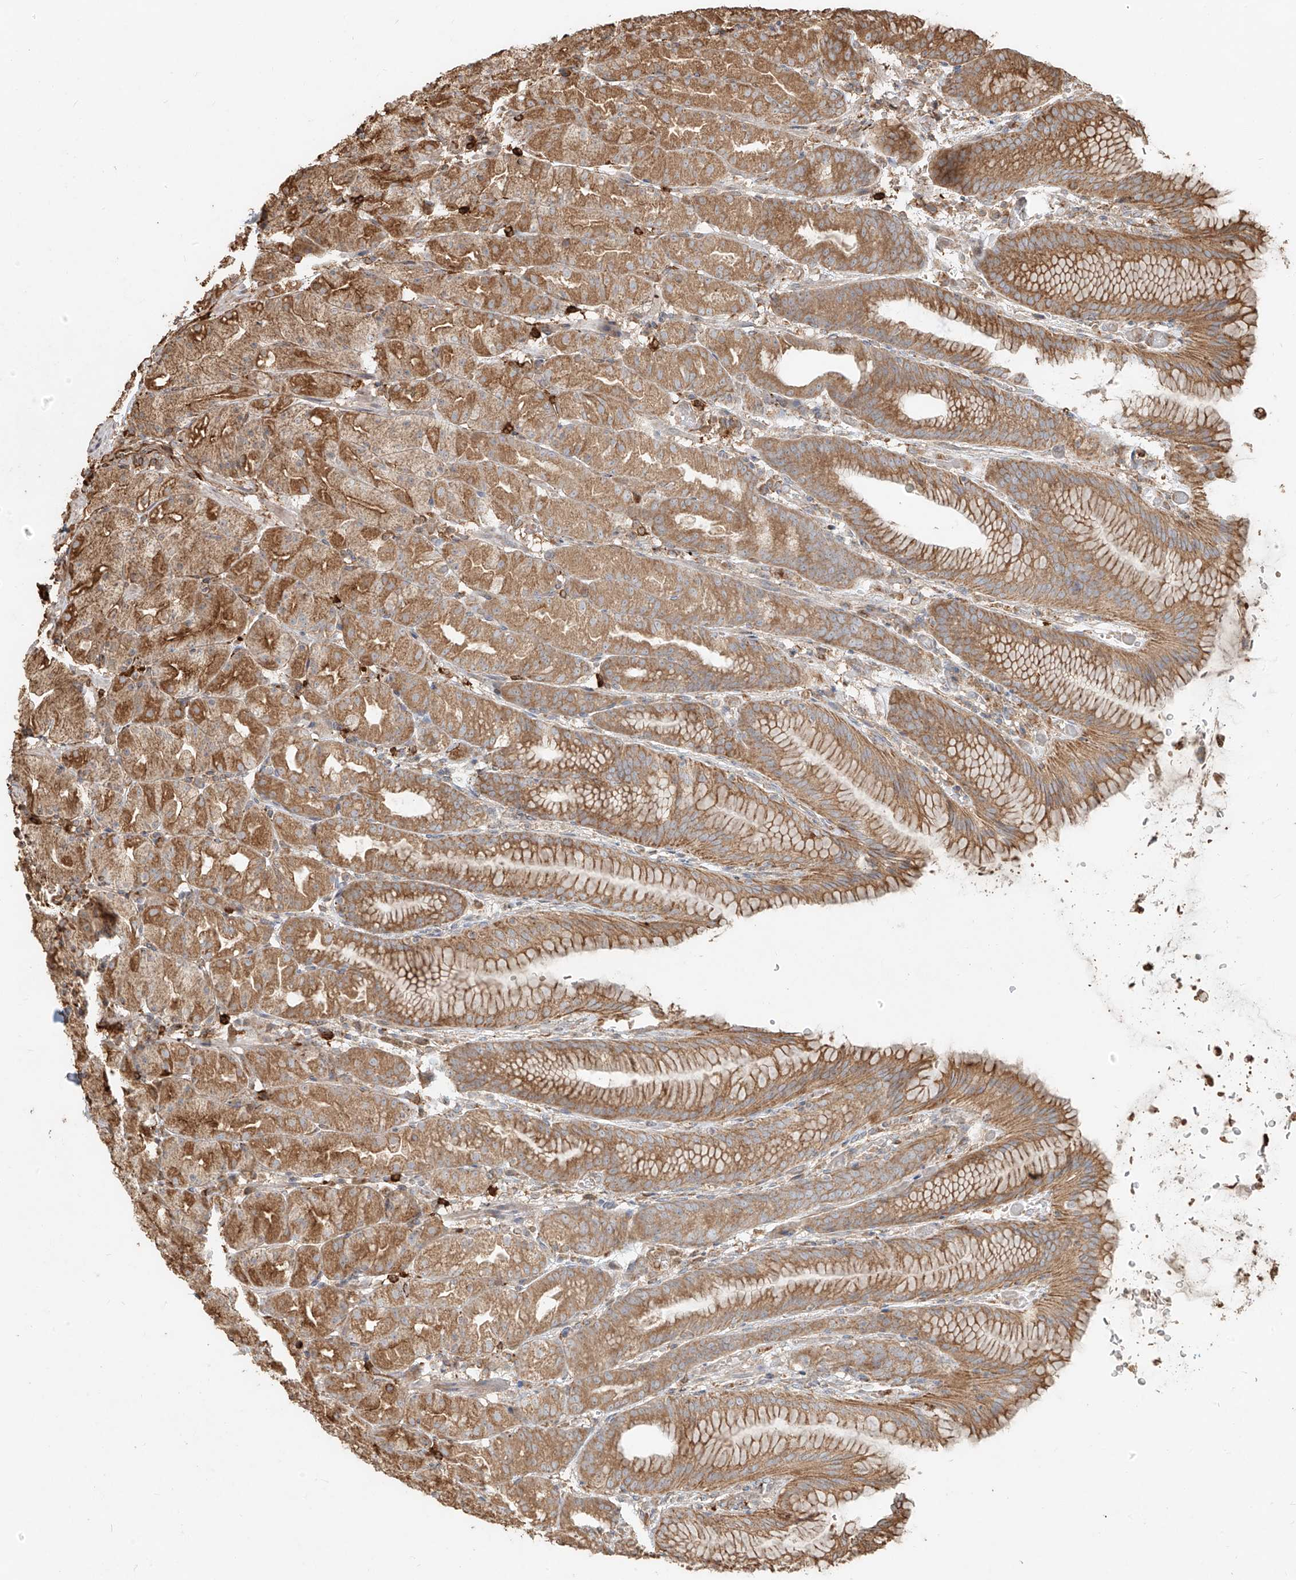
{"staining": {"intensity": "strong", "quantity": ">75%", "location": "cytoplasmic/membranous"}, "tissue": "stomach", "cell_type": "Glandular cells", "image_type": "normal", "snomed": [{"axis": "morphology", "description": "Normal tissue, NOS"}, {"axis": "topography", "description": "Stomach, upper"}], "caption": "Immunohistochemical staining of unremarkable stomach shows strong cytoplasmic/membranous protein expression in approximately >75% of glandular cells. The protein is stained brown, and the nuclei are stained in blue (DAB (3,3'-diaminobenzidine) IHC with brightfield microscopy, high magnification).", "gene": "EFNB1", "patient": {"sex": "male", "age": 48}}